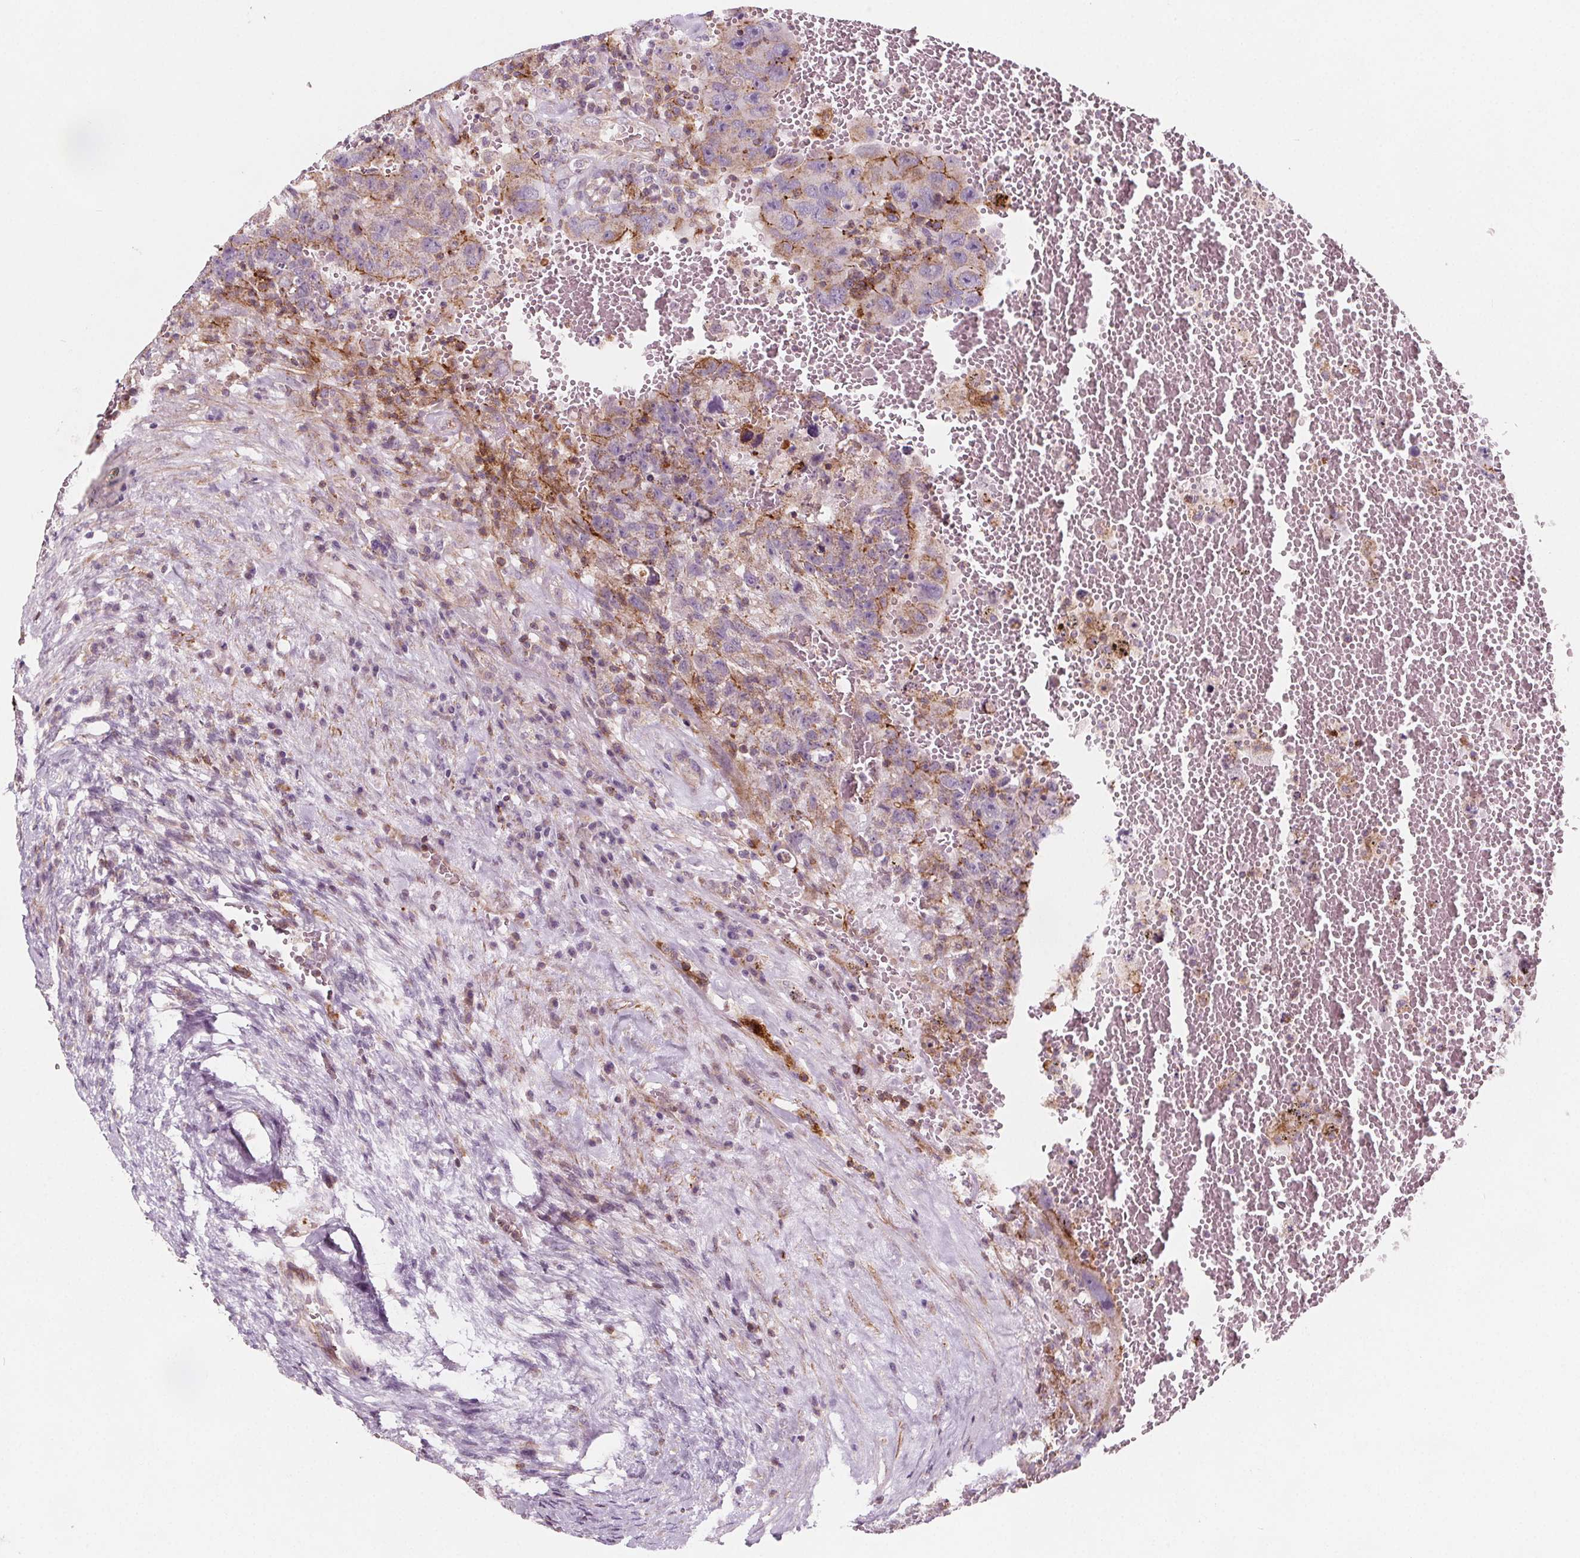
{"staining": {"intensity": "moderate", "quantity": "<25%", "location": "cytoplasmic/membranous"}, "tissue": "testis cancer", "cell_type": "Tumor cells", "image_type": "cancer", "snomed": [{"axis": "morphology", "description": "Carcinoma, Embryonal, NOS"}, {"axis": "topography", "description": "Testis"}], "caption": "Protein expression analysis of testis embryonal carcinoma reveals moderate cytoplasmic/membranous positivity in about <25% of tumor cells. (DAB IHC, brown staining for protein, blue staining for nuclei).", "gene": "ADAM33", "patient": {"sex": "male", "age": 26}}